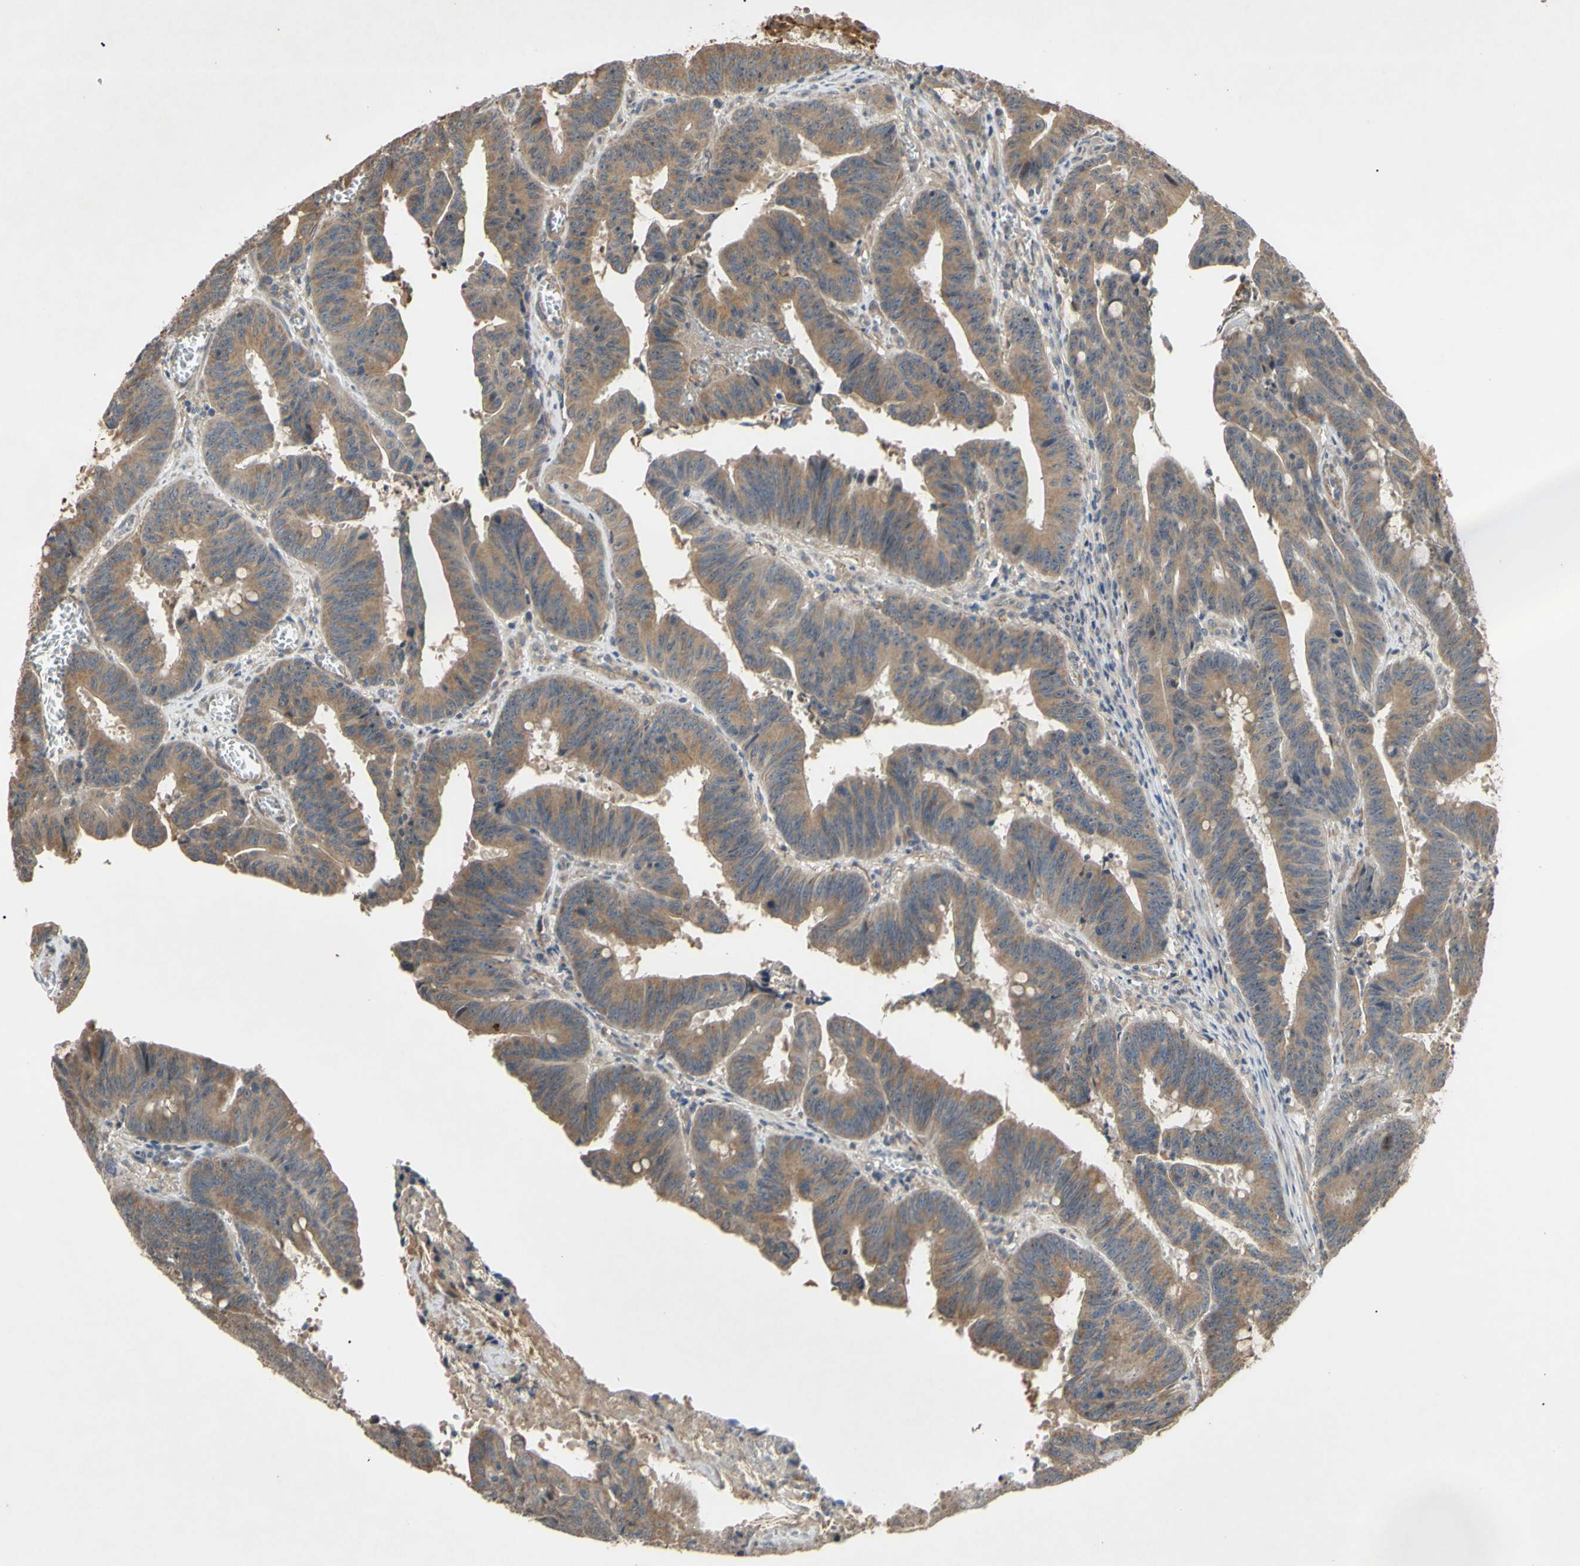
{"staining": {"intensity": "moderate", "quantity": ">75%", "location": "cytoplasmic/membranous"}, "tissue": "colorectal cancer", "cell_type": "Tumor cells", "image_type": "cancer", "snomed": [{"axis": "morphology", "description": "Adenocarcinoma, NOS"}, {"axis": "topography", "description": "Colon"}], "caption": "Immunohistochemical staining of human adenocarcinoma (colorectal) exhibits medium levels of moderate cytoplasmic/membranous positivity in approximately >75% of tumor cells. The staining is performed using DAB brown chromogen to label protein expression. The nuclei are counter-stained blue using hematoxylin.", "gene": "PARD6A", "patient": {"sex": "male", "age": 45}}